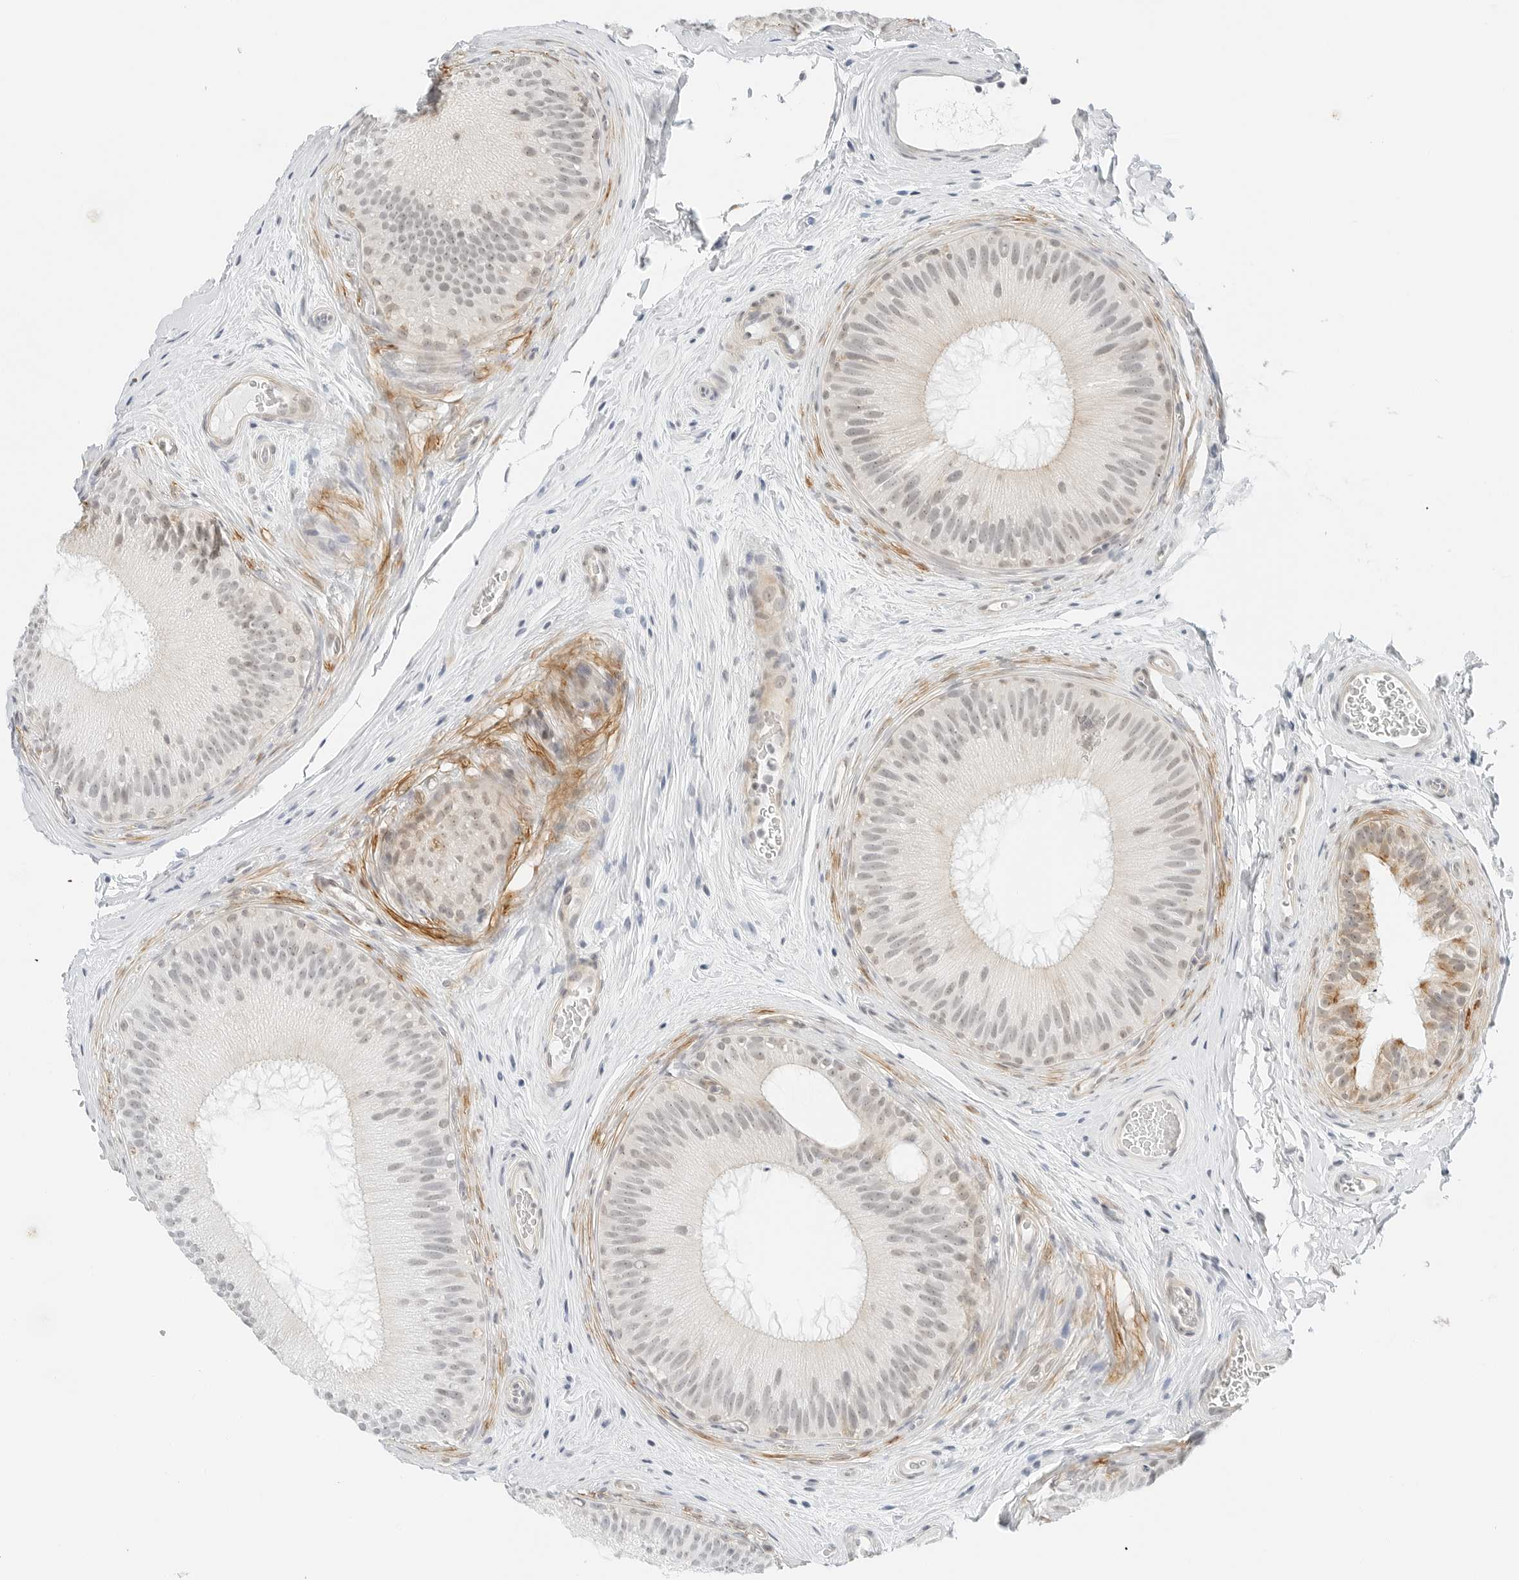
{"staining": {"intensity": "moderate", "quantity": "<25%", "location": "cytoplasmic/membranous"}, "tissue": "epididymis", "cell_type": "Glandular cells", "image_type": "normal", "snomed": [{"axis": "morphology", "description": "Normal tissue, NOS"}, {"axis": "topography", "description": "Epididymis"}], "caption": "High-magnification brightfield microscopy of unremarkable epididymis stained with DAB (3,3'-diaminobenzidine) (brown) and counterstained with hematoxylin (blue). glandular cells exhibit moderate cytoplasmic/membranous expression is present in about<25% of cells. (DAB = brown stain, brightfield microscopy at high magnification).", "gene": "CCSAP", "patient": {"sex": "male", "age": 45}}